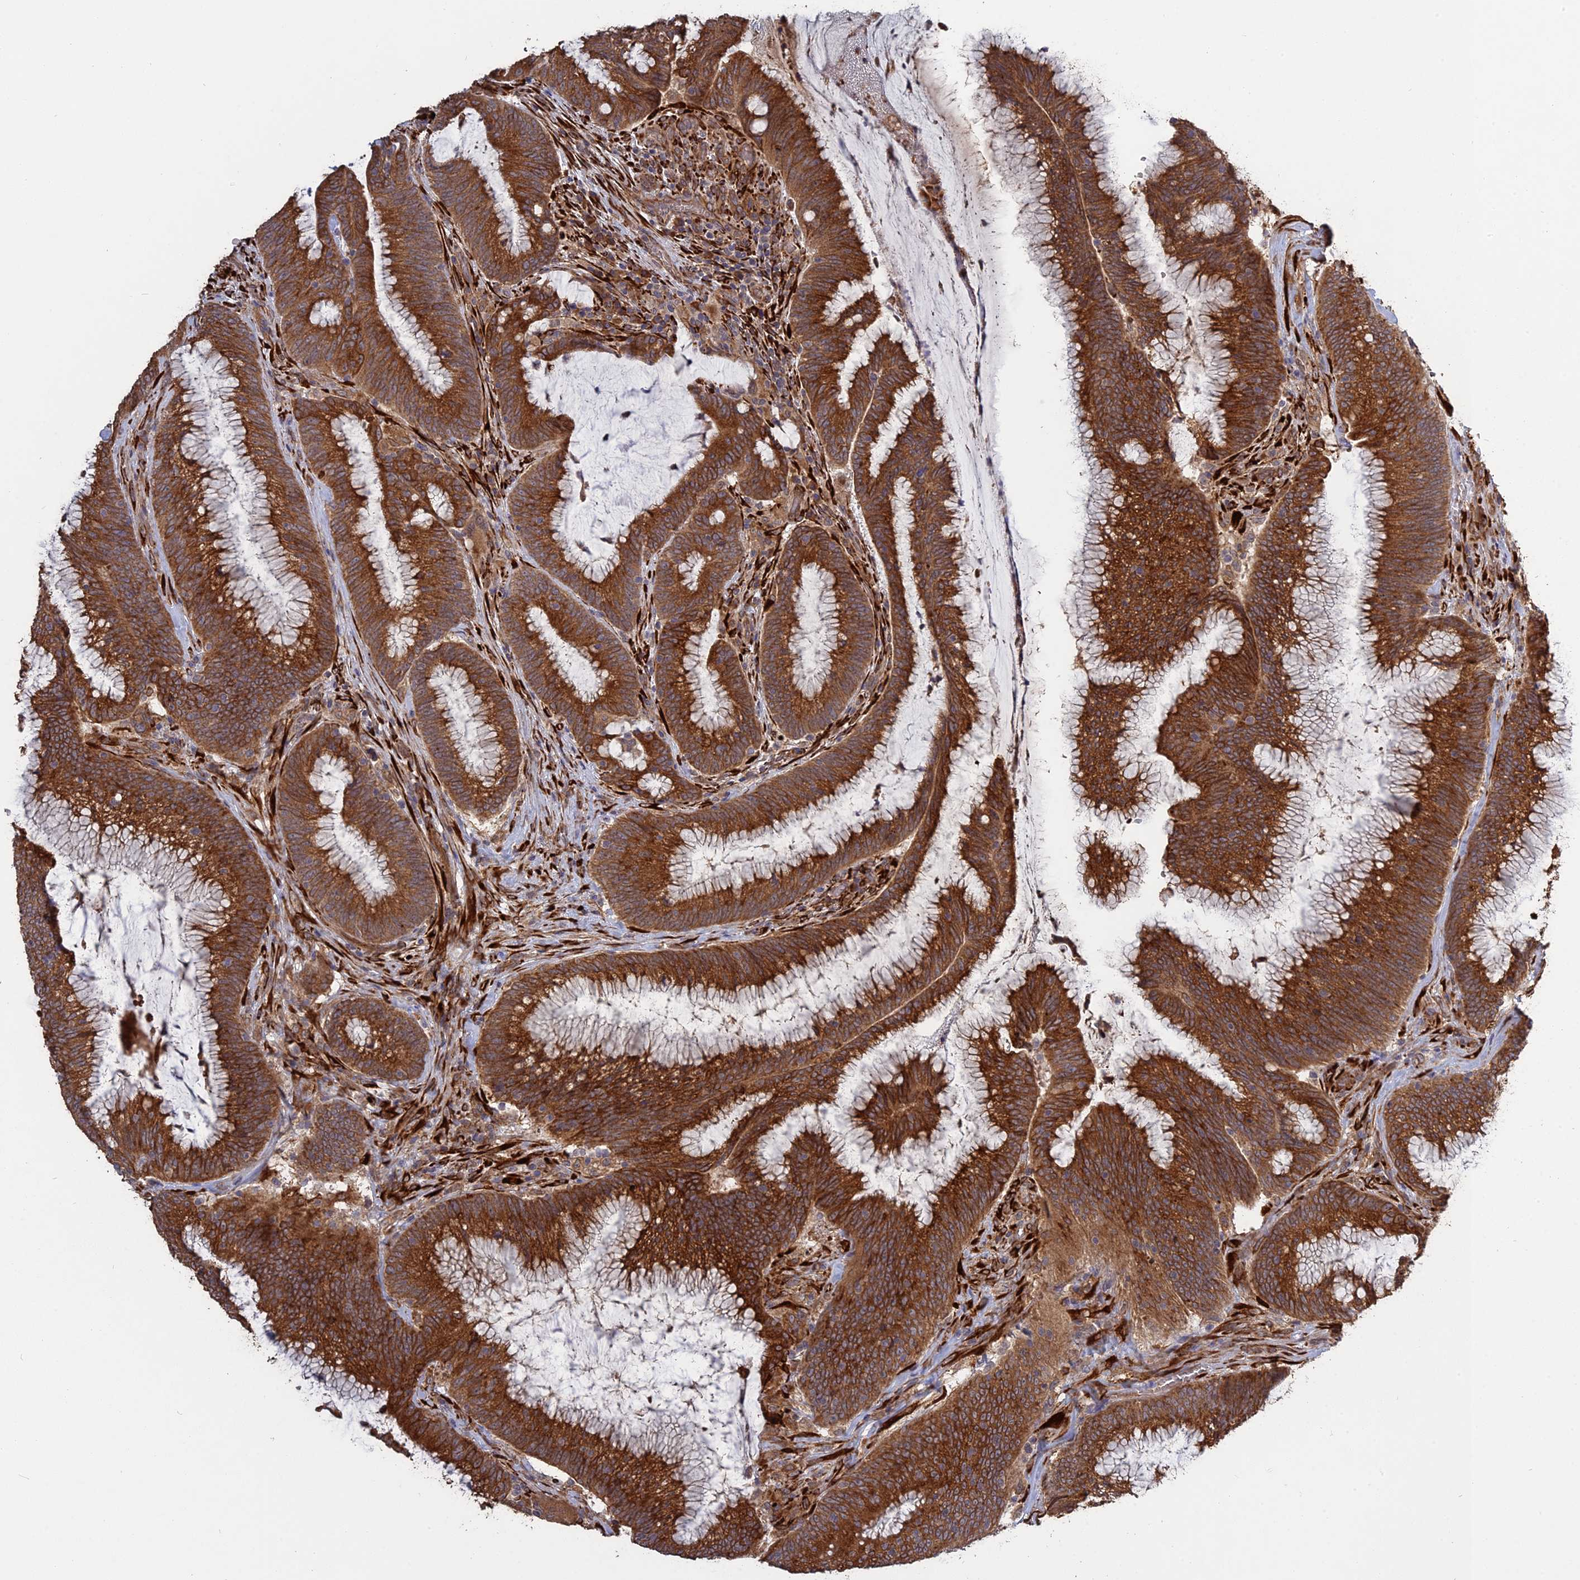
{"staining": {"intensity": "strong", "quantity": ">75%", "location": "cytoplasmic/membranous"}, "tissue": "colorectal cancer", "cell_type": "Tumor cells", "image_type": "cancer", "snomed": [{"axis": "morphology", "description": "Adenocarcinoma, NOS"}, {"axis": "topography", "description": "Rectum"}], "caption": "Immunohistochemistry image of neoplastic tissue: human colorectal cancer stained using IHC reveals high levels of strong protein expression localized specifically in the cytoplasmic/membranous of tumor cells, appearing as a cytoplasmic/membranous brown color.", "gene": "PPIC", "patient": {"sex": "female", "age": 77}}